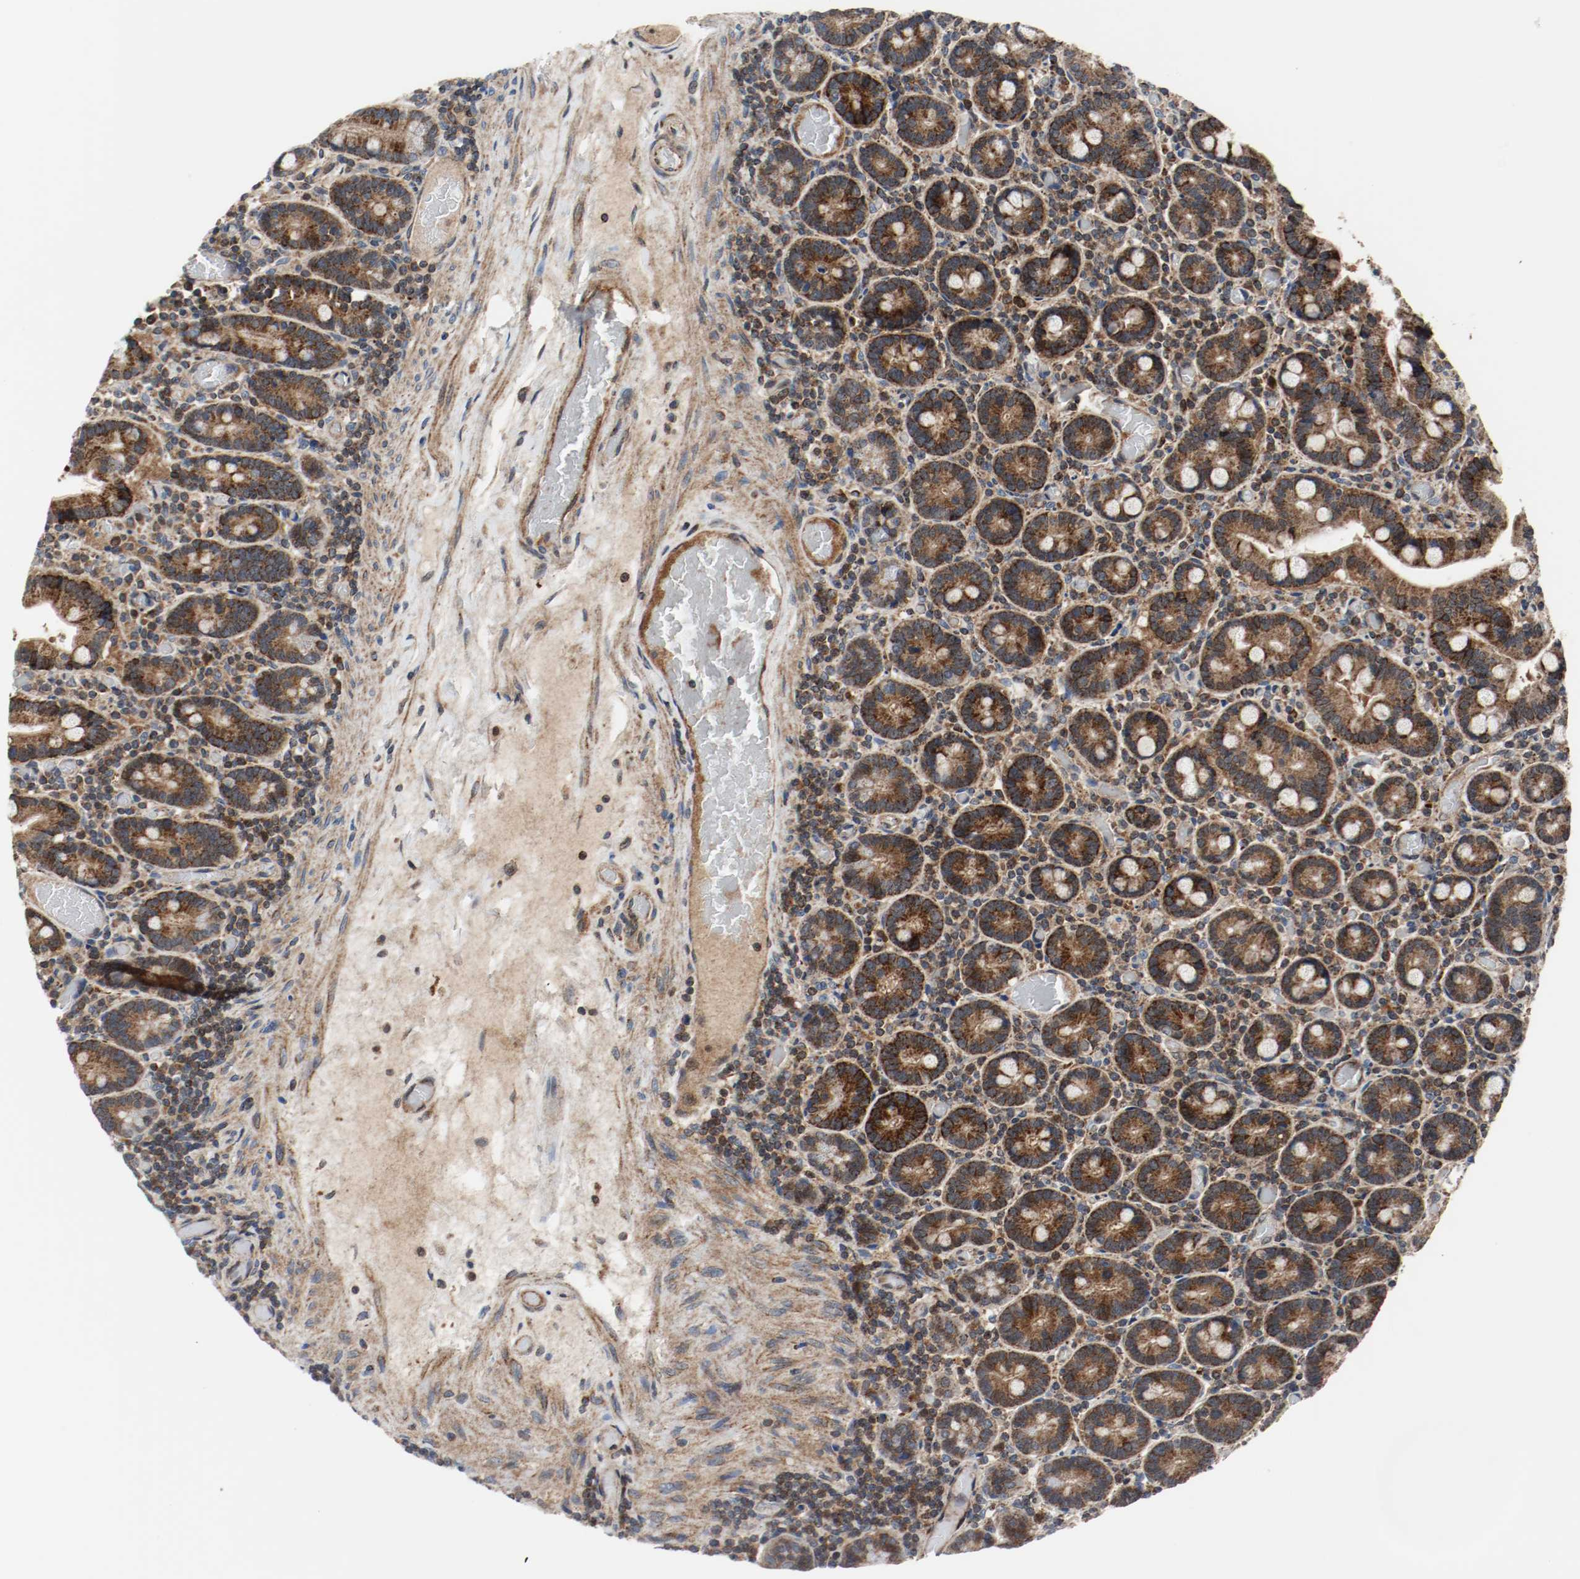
{"staining": {"intensity": "strong", "quantity": ">75%", "location": "cytoplasmic/membranous"}, "tissue": "duodenum", "cell_type": "Glandular cells", "image_type": "normal", "snomed": [{"axis": "morphology", "description": "Normal tissue, NOS"}, {"axis": "topography", "description": "Duodenum"}], "caption": "Strong cytoplasmic/membranous protein positivity is appreciated in about >75% of glandular cells in duodenum. (Brightfield microscopy of DAB IHC at high magnification).", "gene": "TXNRD1", "patient": {"sex": "female", "age": 53}}